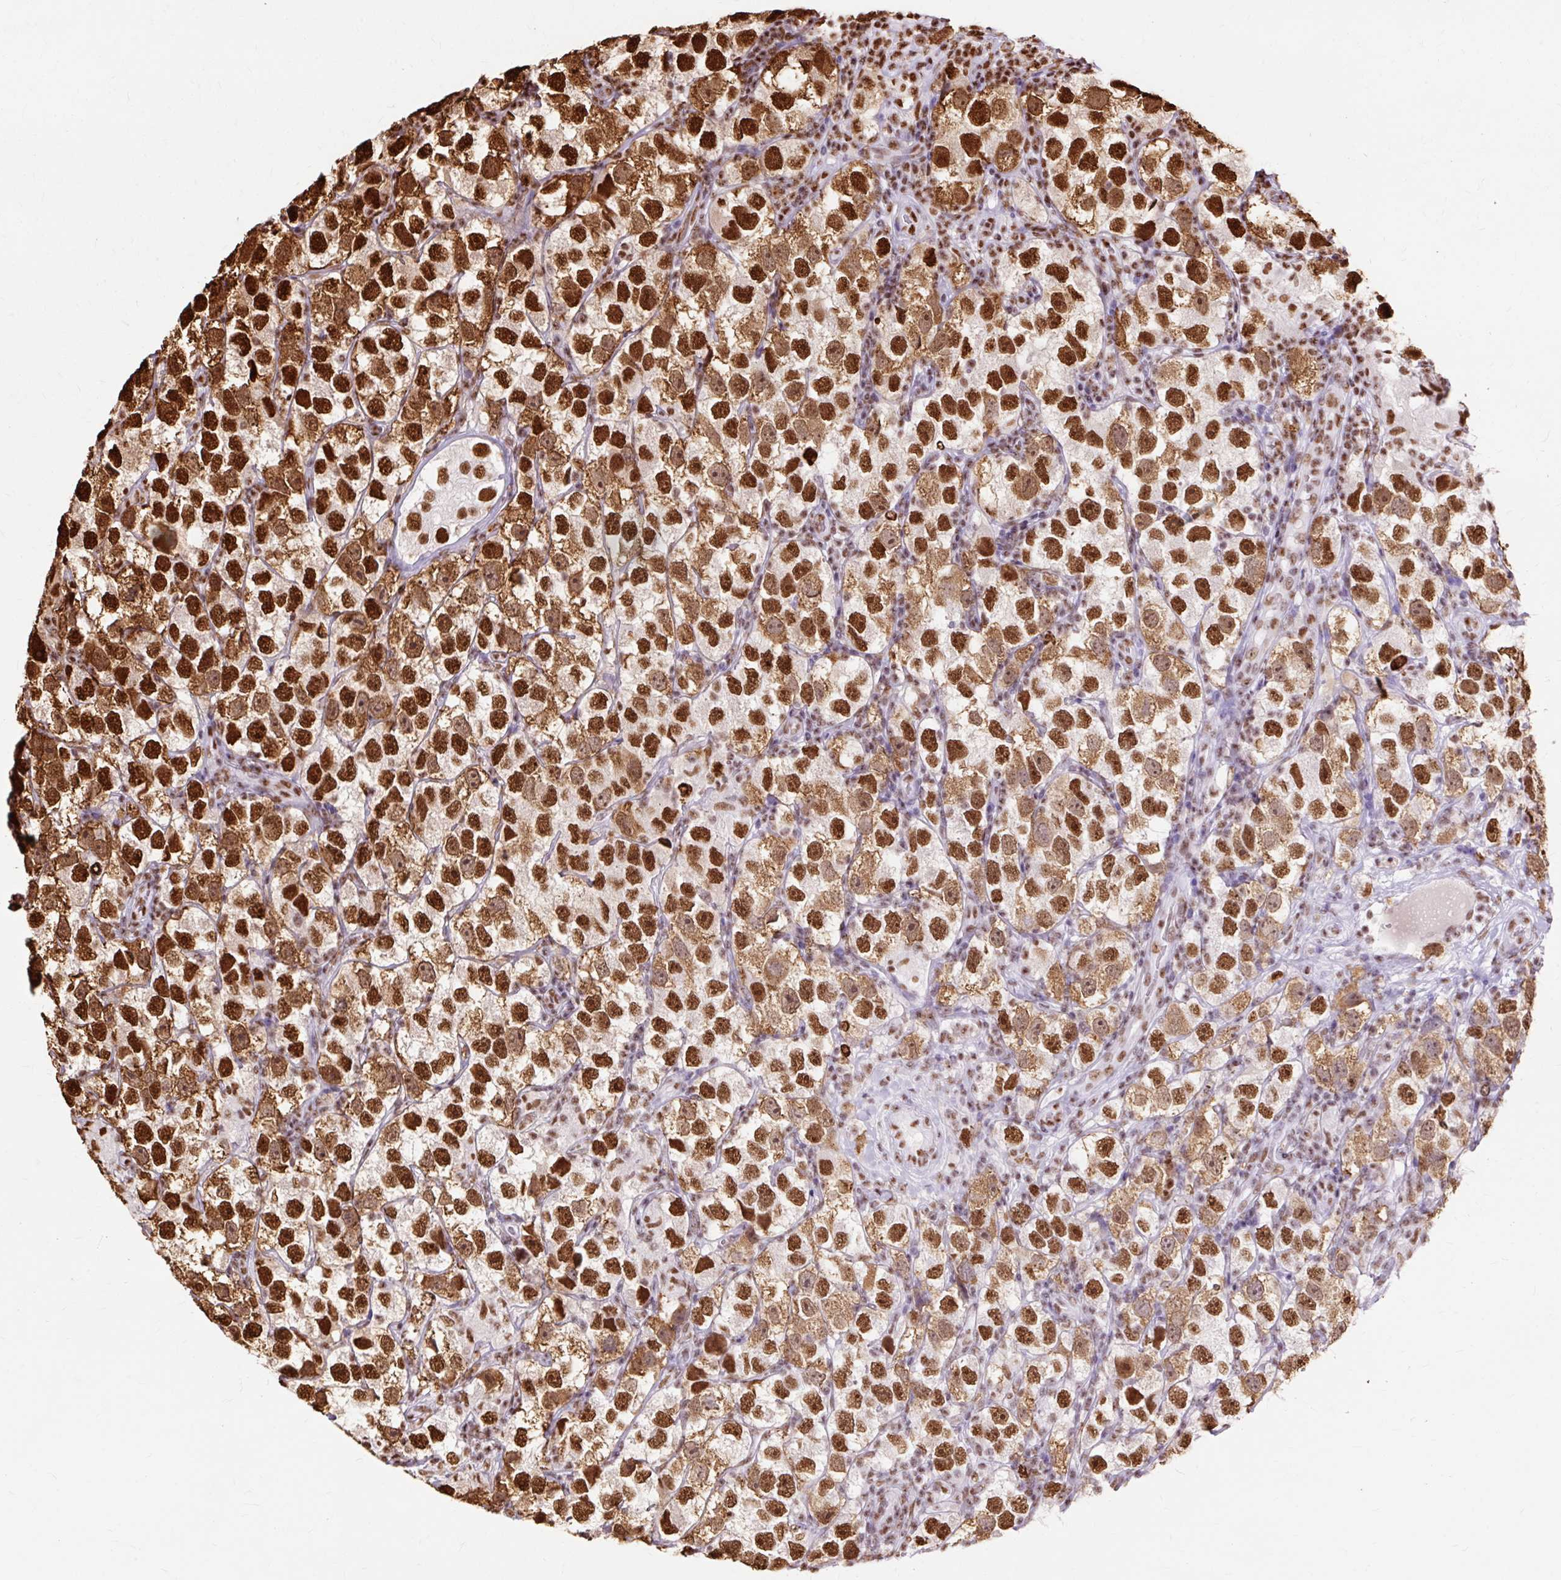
{"staining": {"intensity": "strong", "quantity": ">75%", "location": "cytoplasmic/membranous,nuclear"}, "tissue": "testis cancer", "cell_type": "Tumor cells", "image_type": "cancer", "snomed": [{"axis": "morphology", "description": "Seminoma, NOS"}, {"axis": "topography", "description": "Testis"}], "caption": "A high amount of strong cytoplasmic/membranous and nuclear expression is identified in approximately >75% of tumor cells in testis seminoma tissue.", "gene": "XRCC6", "patient": {"sex": "male", "age": 26}}